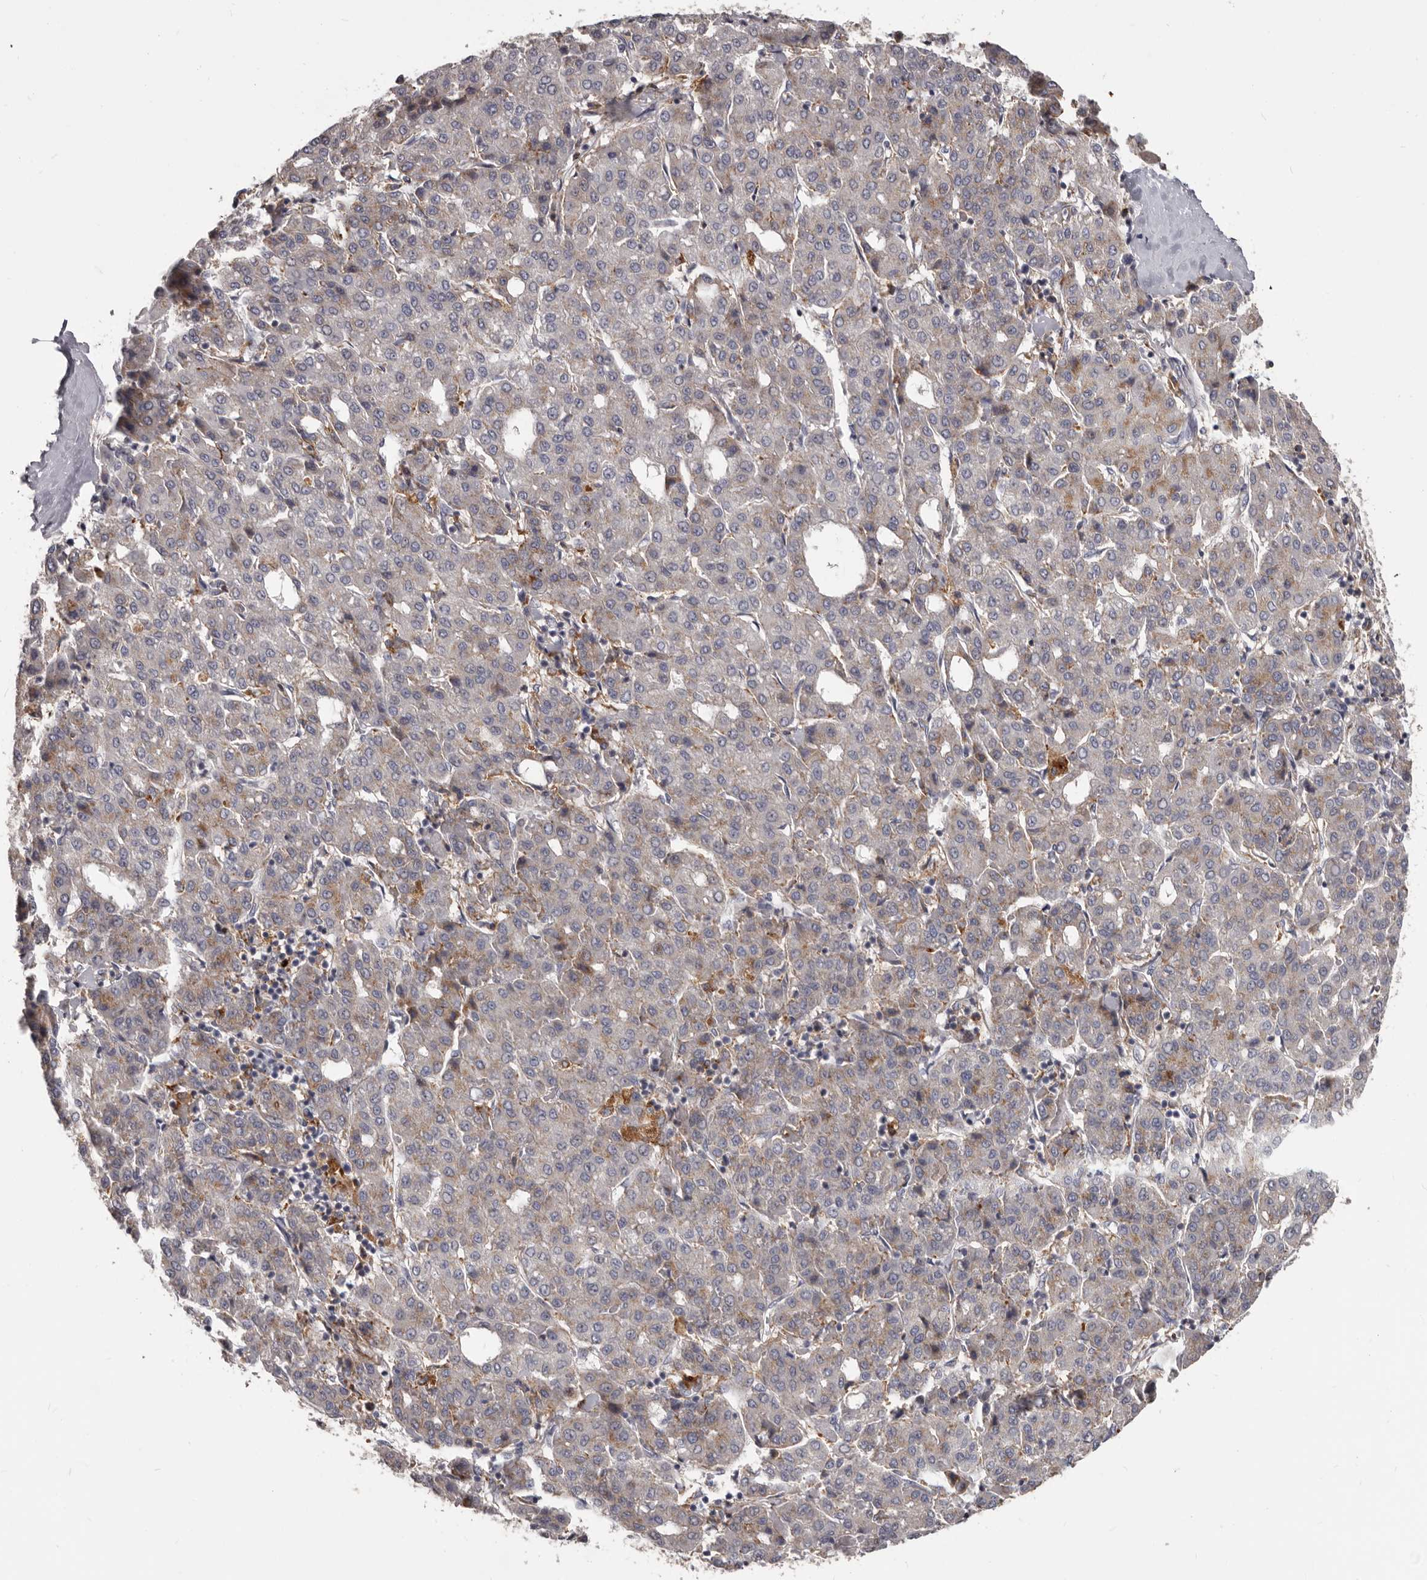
{"staining": {"intensity": "weak", "quantity": "25%-75%", "location": "cytoplasmic/membranous"}, "tissue": "liver cancer", "cell_type": "Tumor cells", "image_type": "cancer", "snomed": [{"axis": "morphology", "description": "Carcinoma, Hepatocellular, NOS"}, {"axis": "topography", "description": "Liver"}], "caption": "Immunohistochemical staining of liver cancer (hepatocellular carcinoma) shows weak cytoplasmic/membranous protein positivity in about 25%-75% of tumor cells.", "gene": "PI4K2A", "patient": {"sex": "male", "age": 65}}